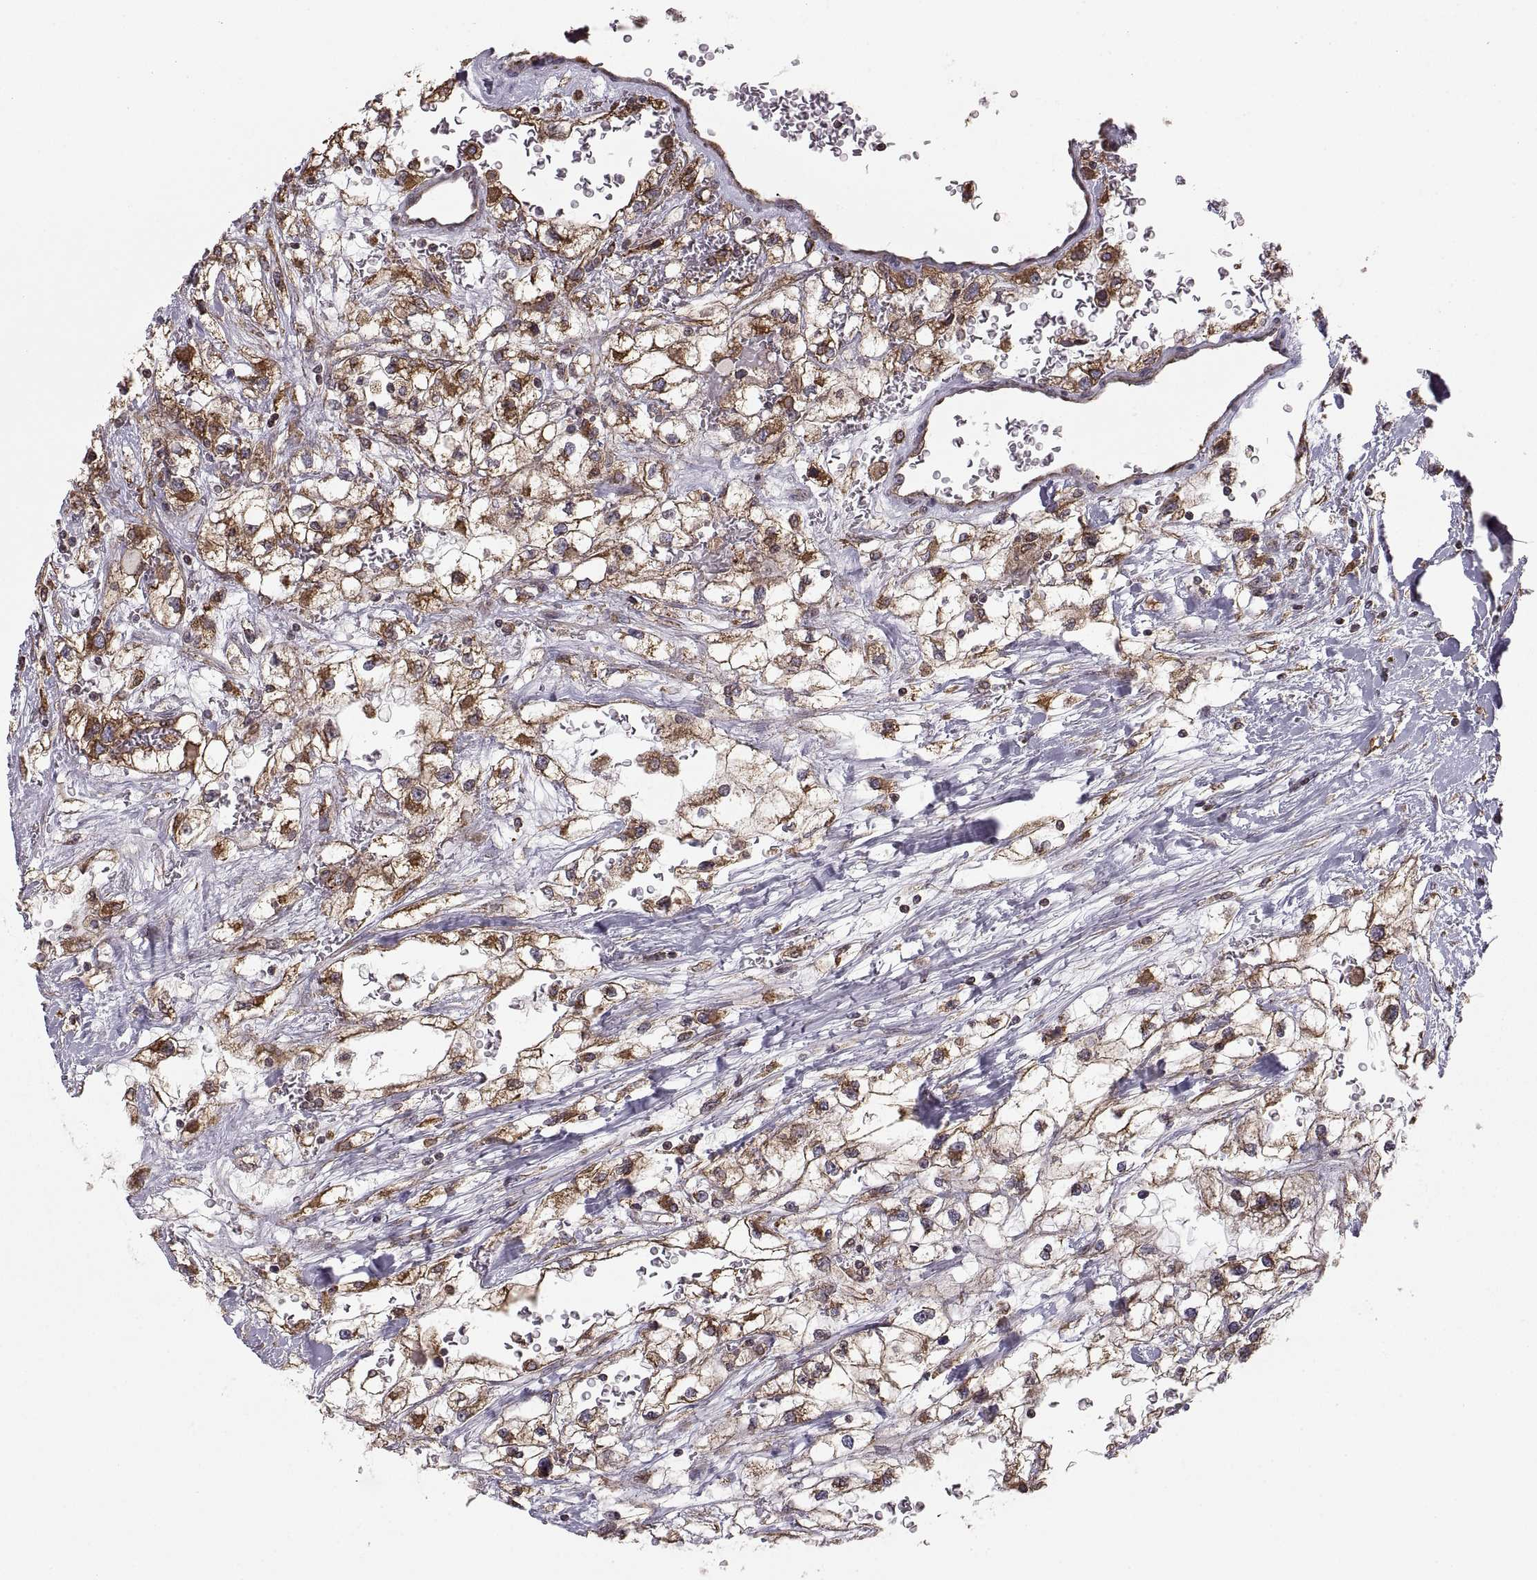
{"staining": {"intensity": "strong", "quantity": "<25%", "location": "cytoplasmic/membranous"}, "tissue": "renal cancer", "cell_type": "Tumor cells", "image_type": "cancer", "snomed": [{"axis": "morphology", "description": "Adenocarcinoma, NOS"}, {"axis": "topography", "description": "Kidney"}], "caption": "The photomicrograph demonstrates staining of adenocarcinoma (renal), revealing strong cytoplasmic/membranous protein positivity (brown color) within tumor cells. The protein of interest is stained brown, and the nuclei are stained in blue (DAB (3,3'-diaminobenzidine) IHC with brightfield microscopy, high magnification).", "gene": "PDIA3", "patient": {"sex": "male", "age": 59}}